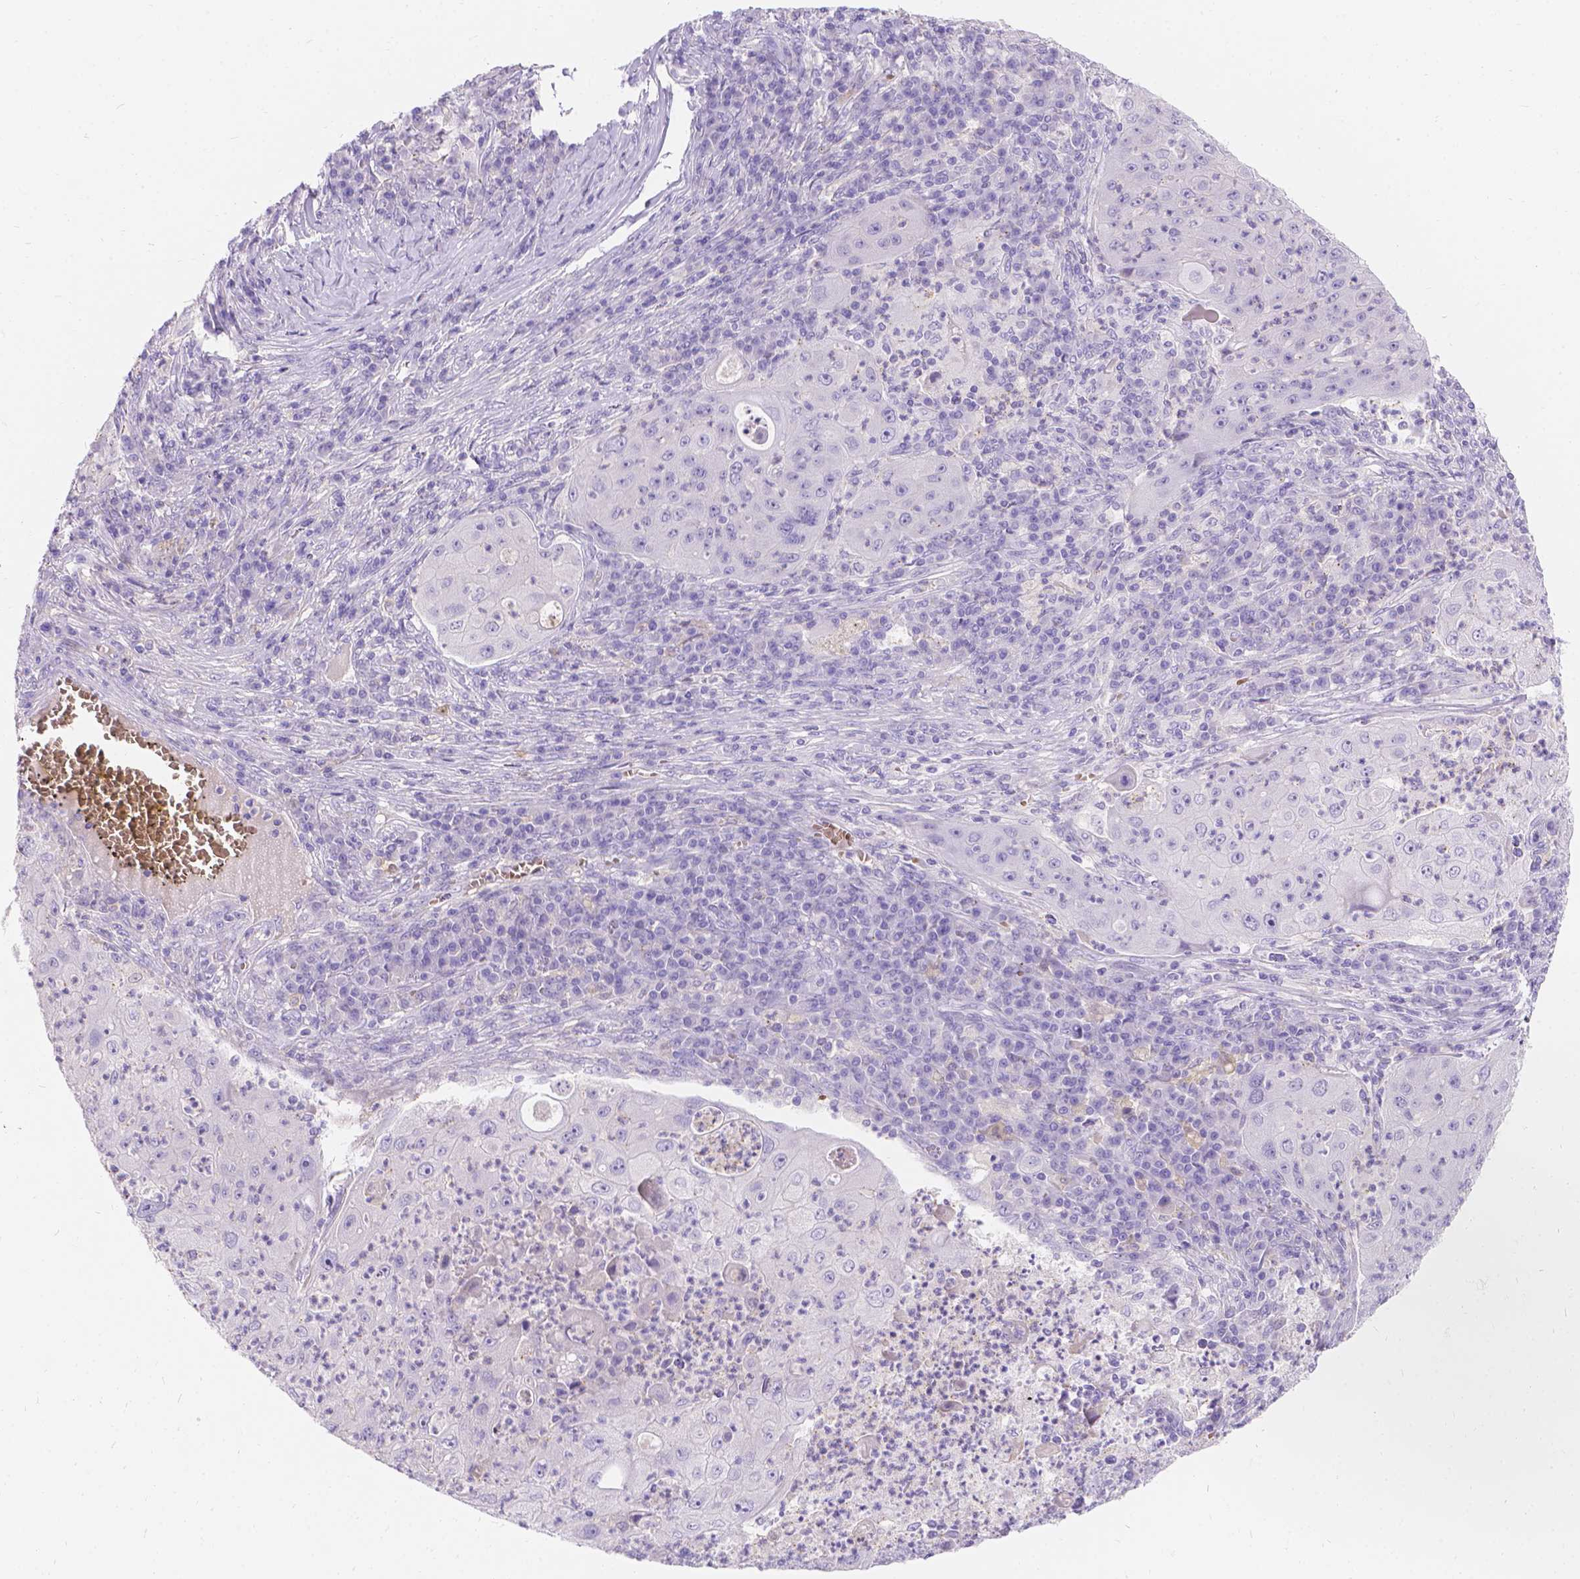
{"staining": {"intensity": "negative", "quantity": "none", "location": "none"}, "tissue": "lung cancer", "cell_type": "Tumor cells", "image_type": "cancer", "snomed": [{"axis": "morphology", "description": "Squamous cell carcinoma, NOS"}, {"axis": "topography", "description": "Lung"}], "caption": "A high-resolution image shows IHC staining of lung cancer (squamous cell carcinoma), which demonstrates no significant staining in tumor cells. (DAB (3,3'-diaminobenzidine) IHC, high magnification).", "gene": "GNRHR", "patient": {"sex": "female", "age": 59}}